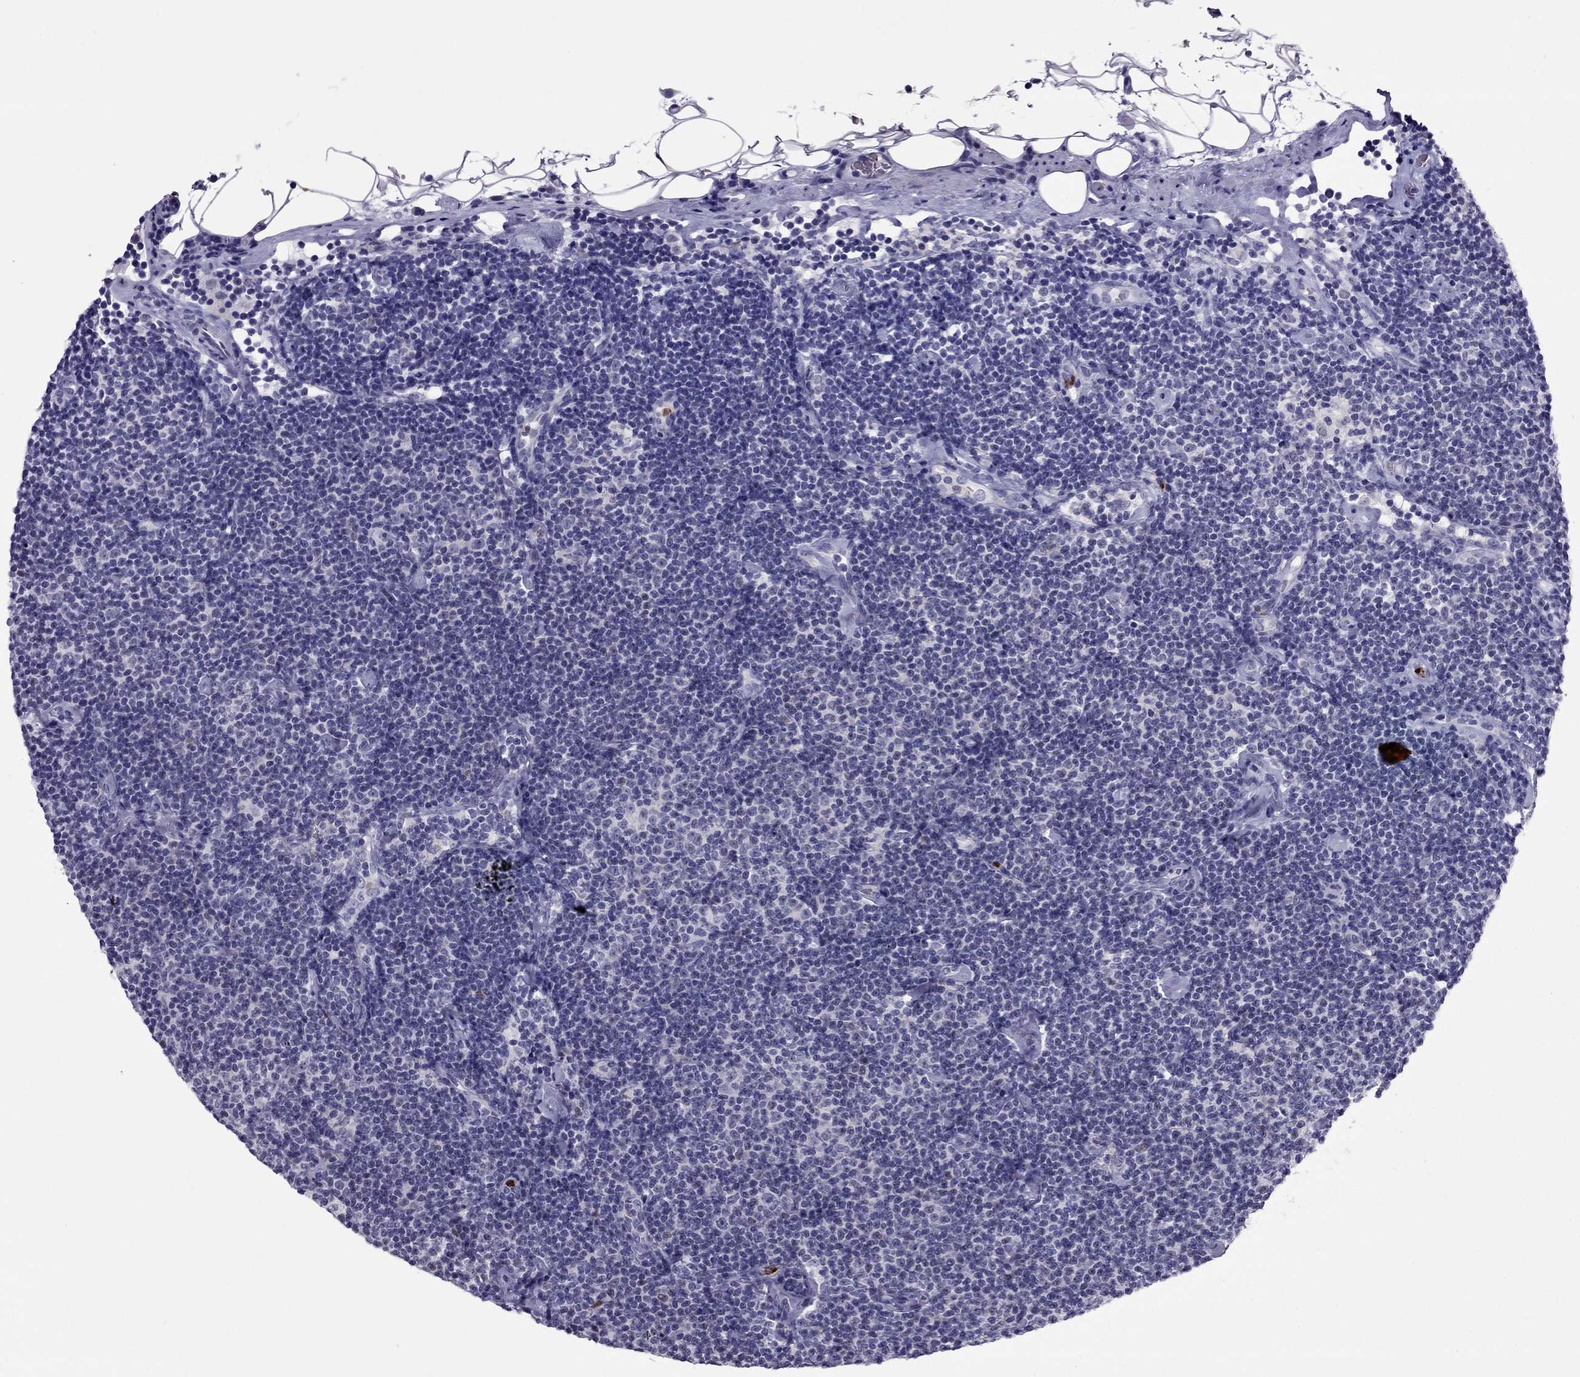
{"staining": {"intensity": "negative", "quantity": "none", "location": "none"}, "tissue": "lymphoma", "cell_type": "Tumor cells", "image_type": "cancer", "snomed": [{"axis": "morphology", "description": "Malignant lymphoma, non-Hodgkin's type, Low grade"}, {"axis": "topography", "description": "Lymph node"}], "caption": "The photomicrograph shows no significant positivity in tumor cells of malignant lymphoma, non-Hodgkin's type (low-grade).", "gene": "CCL27", "patient": {"sex": "male", "age": 81}}